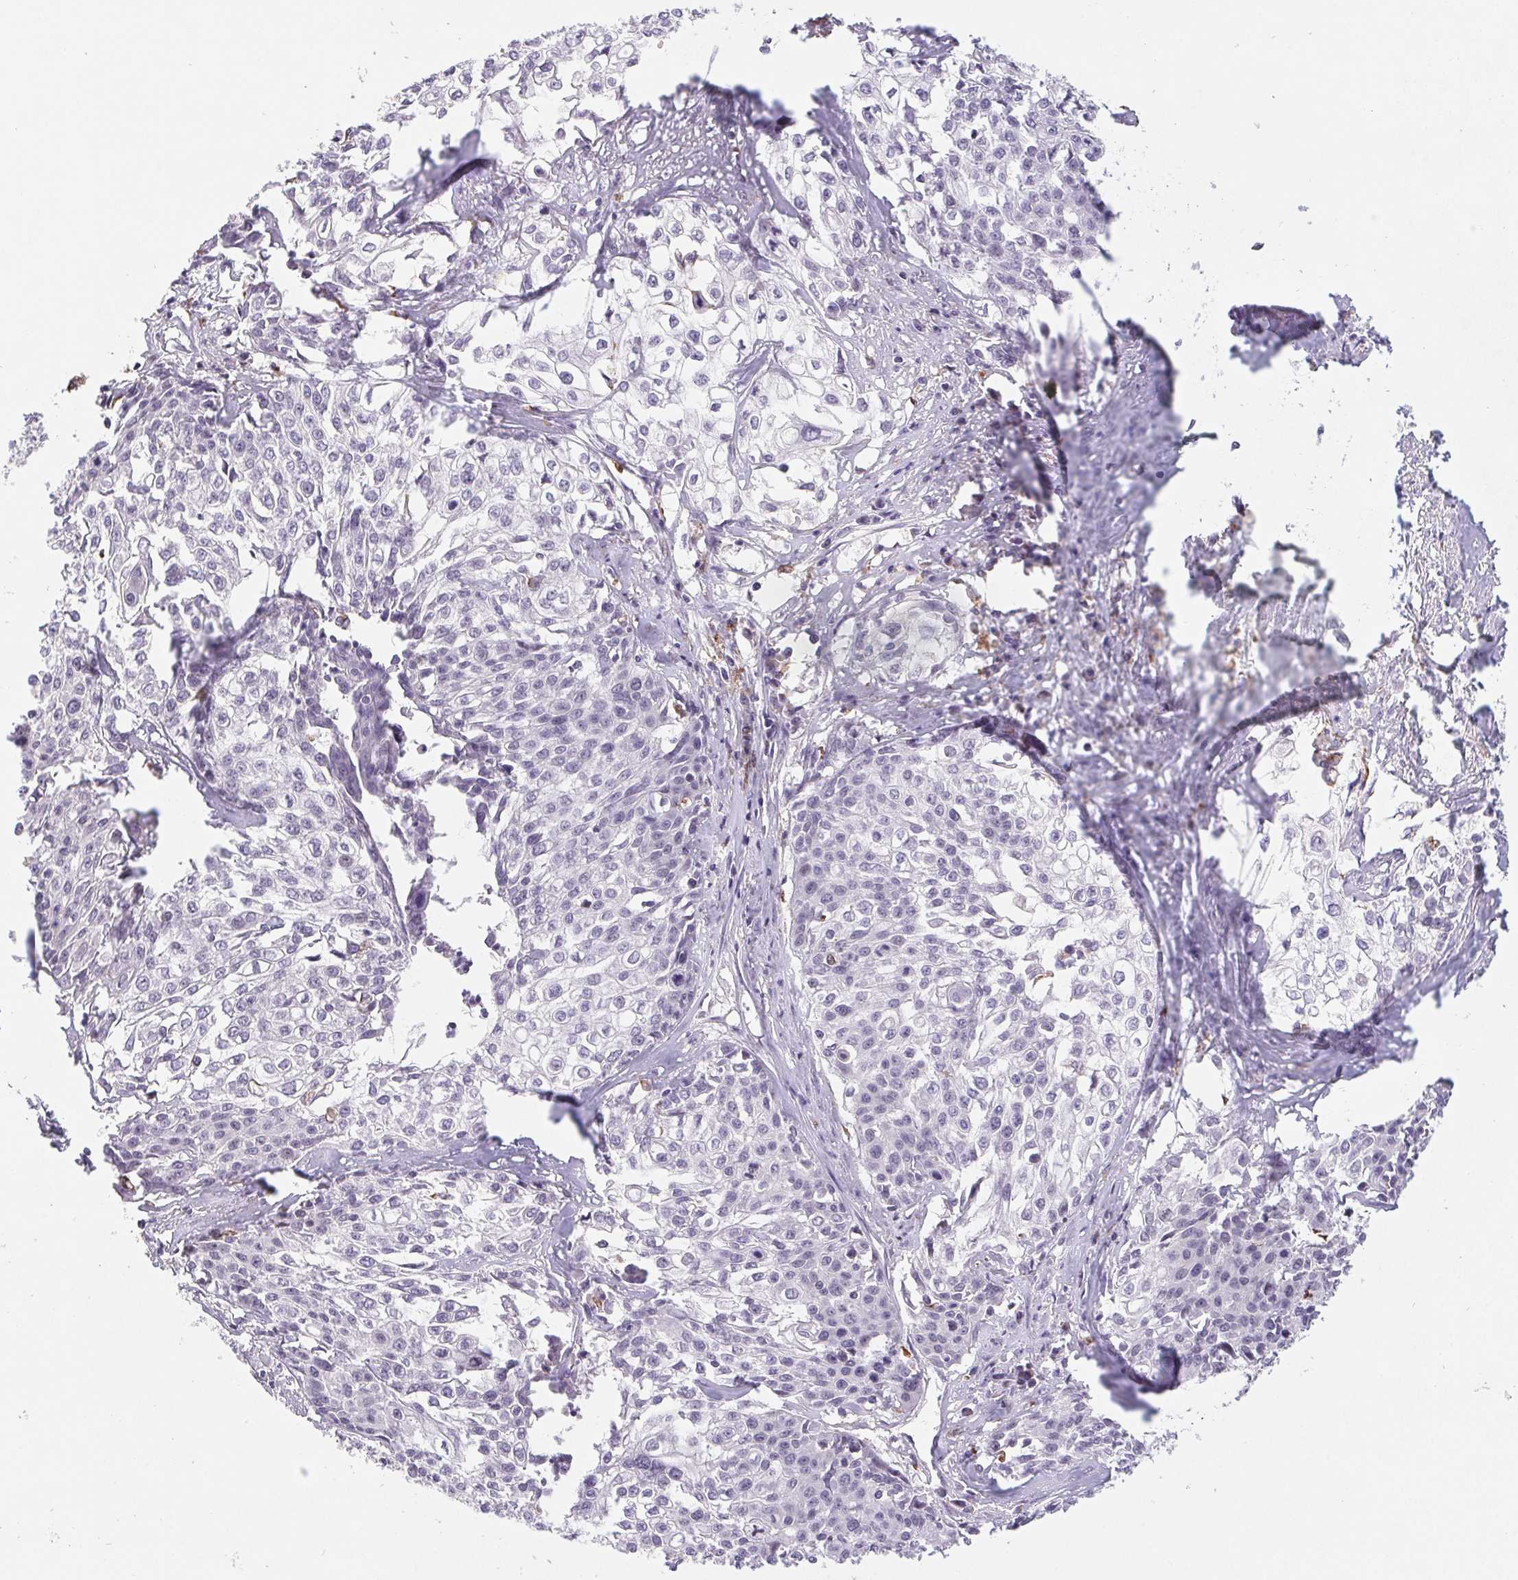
{"staining": {"intensity": "negative", "quantity": "none", "location": "none"}, "tissue": "cervical cancer", "cell_type": "Tumor cells", "image_type": "cancer", "snomed": [{"axis": "morphology", "description": "Squamous cell carcinoma, NOS"}, {"axis": "topography", "description": "Cervix"}], "caption": "IHC micrograph of human cervical cancer stained for a protein (brown), which reveals no expression in tumor cells. The staining was performed using DAB to visualize the protein expression in brown, while the nuclei were stained in blue with hematoxylin (Magnification: 20x).", "gene": "EMC6", "patient": {"sex": "female", "age": 39}}